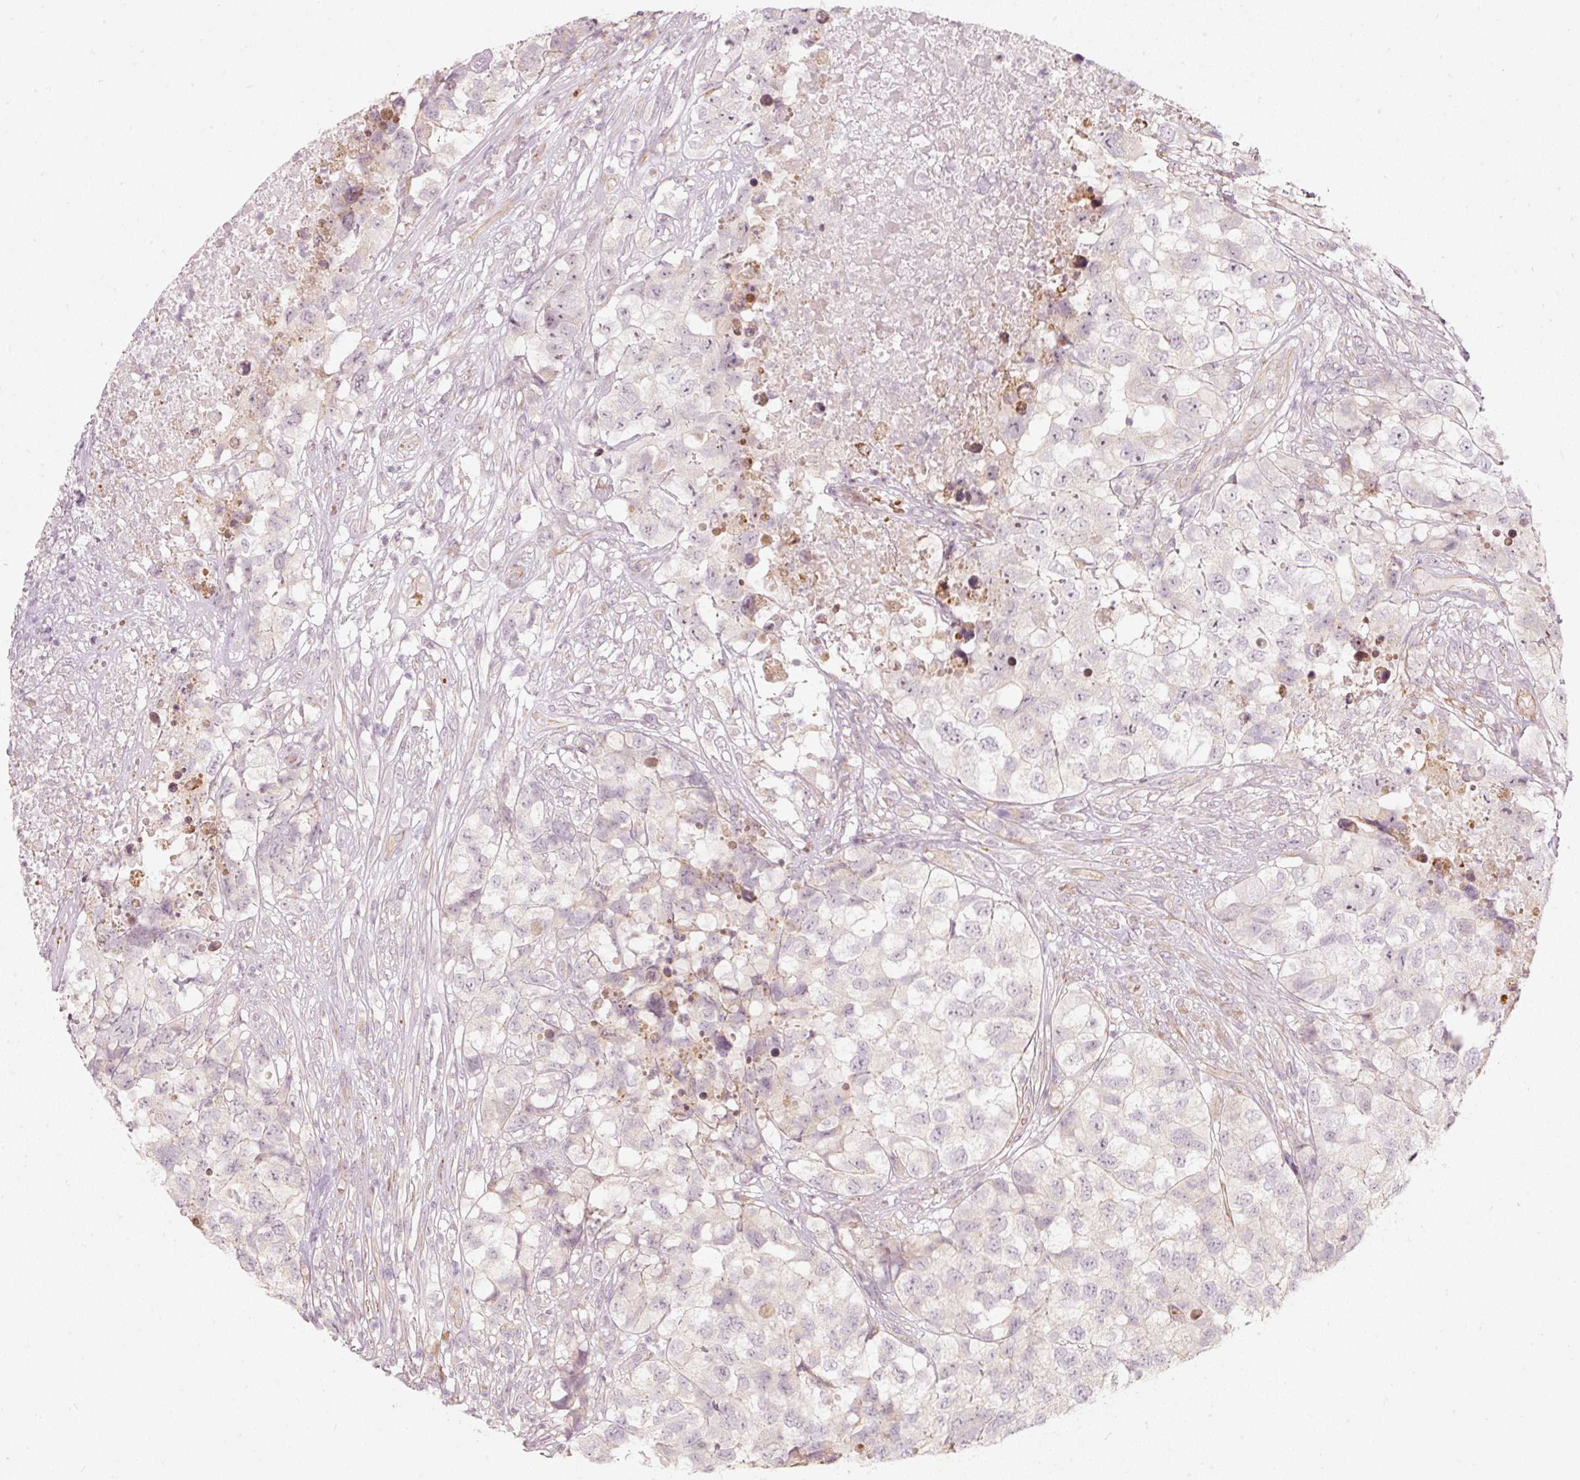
{"staining": {"intensity": "negative", "quantity": "none", "location": "none"}, "tissue": "testis cancer", "cell_type": "Tumor cells", "image_type": "cancer", "snomed": [{"axis": "morphology", "description": "Carcinoma, Embryonal, NOS"}, {"axis": "topography", "description": "Testis"}], "caption": "Protein analysis of testis embryonal carcinoma shows no significant positivity in tumor cells. Nuclei are stained in blue.", "gene": "KCNQ1", "patient": {"sex": "male", "age": 83}}